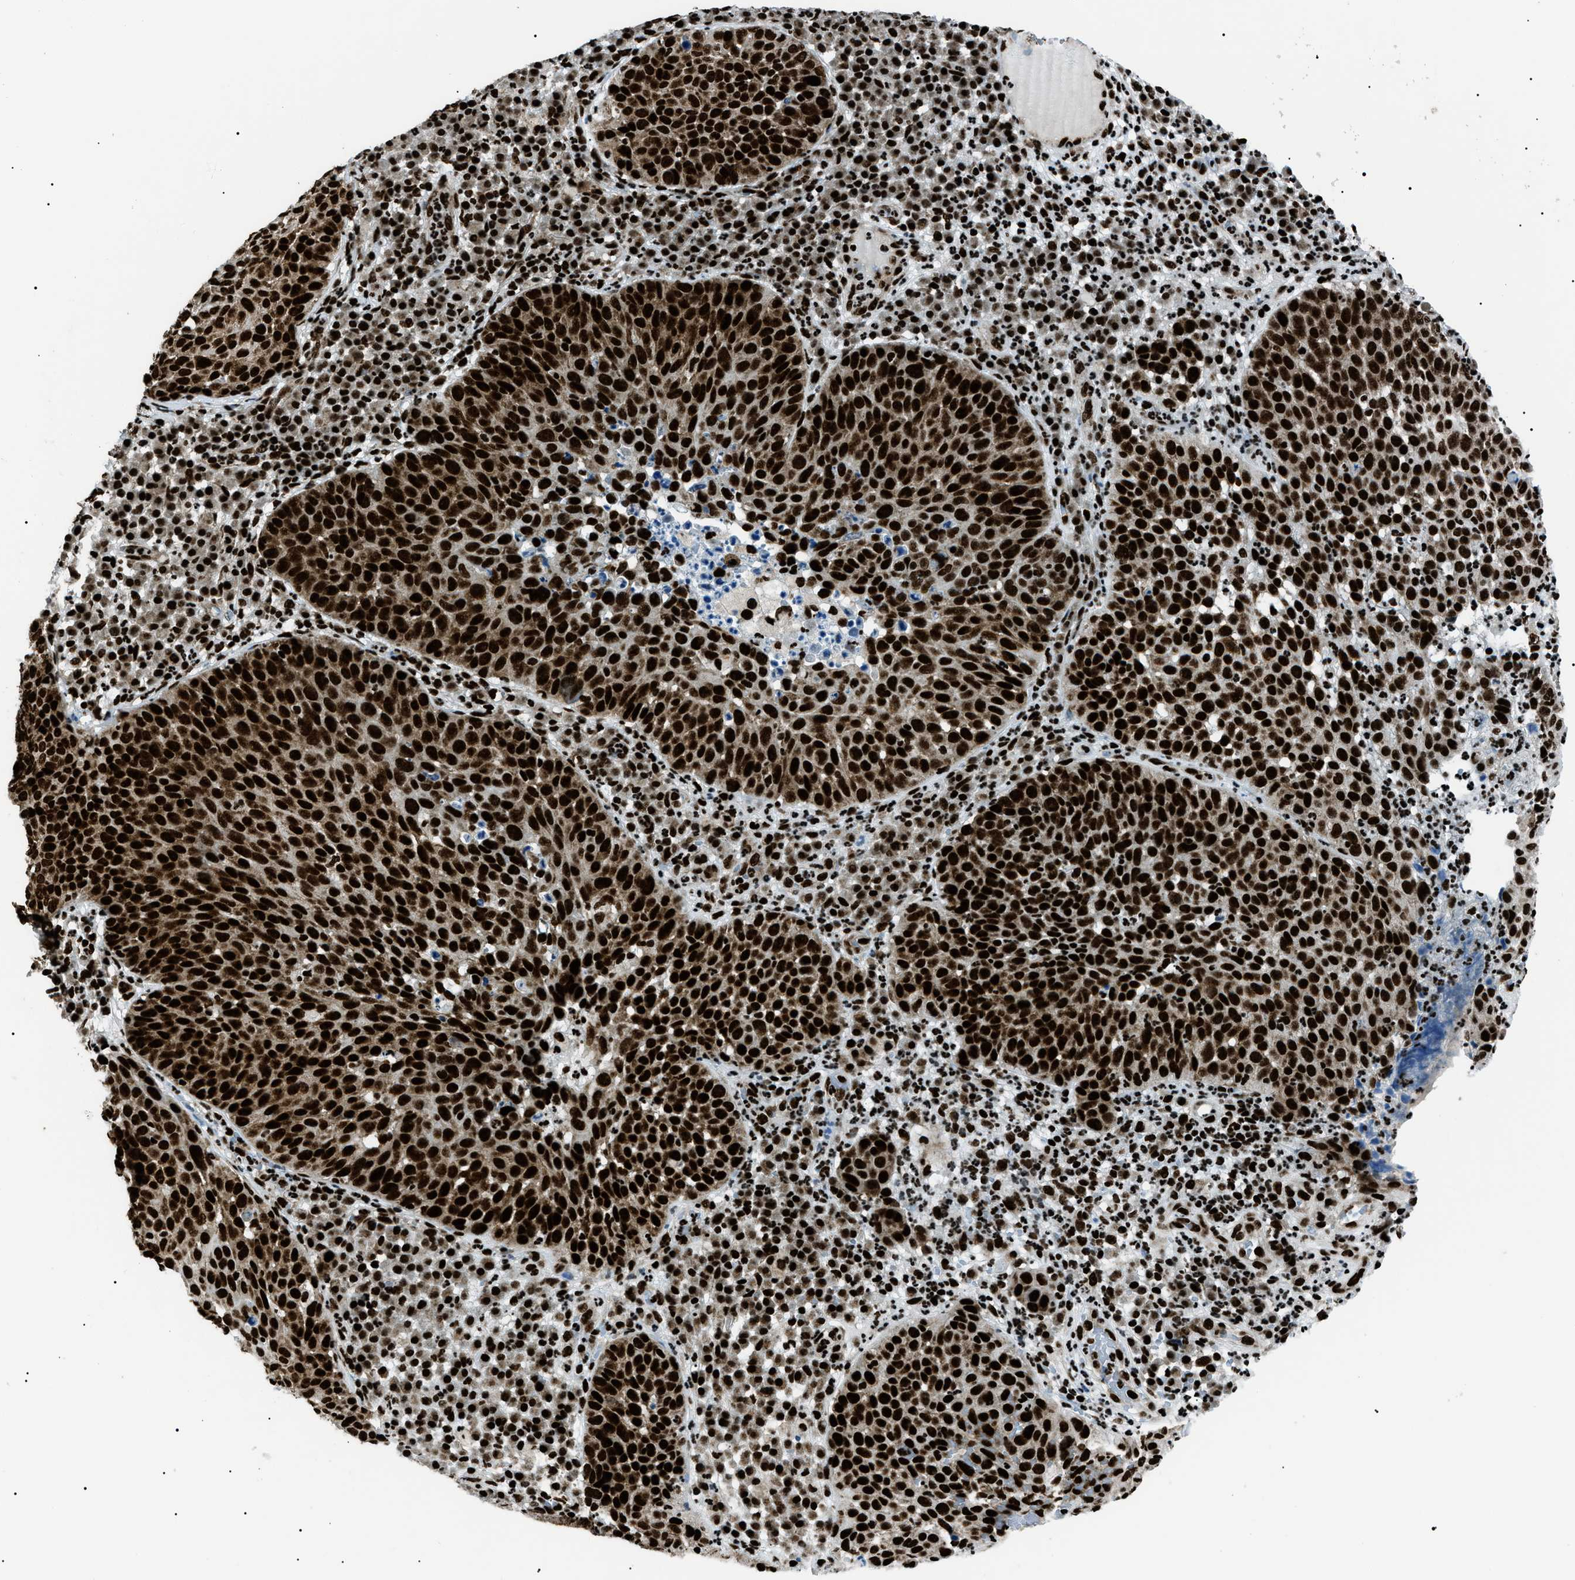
{"staining": {"intensity": "strong", "quantity": ">75%", "location": "nuclear"}, "tissue": "skin cancer", "cell_type": "Tumor cells", "image_type": "cancer", "snomed": [{"axis": "morphology", "description": "Squamous cell carcinoma in situ, NOS"}, {"axis": "morphology", "description": "Squamous cell carcinoma, NOS"}, {"axis": "topography", "description": "Skin"}], "caption": "The photomicrograph shows immunohistochemical staining of skin squamous cell carcinoma in situ. There is strong nuclear positivity is identified in about >75% of tumor cells.", "gene": "HNRNPK", "patient": {"sex": "male", "age": 93}}